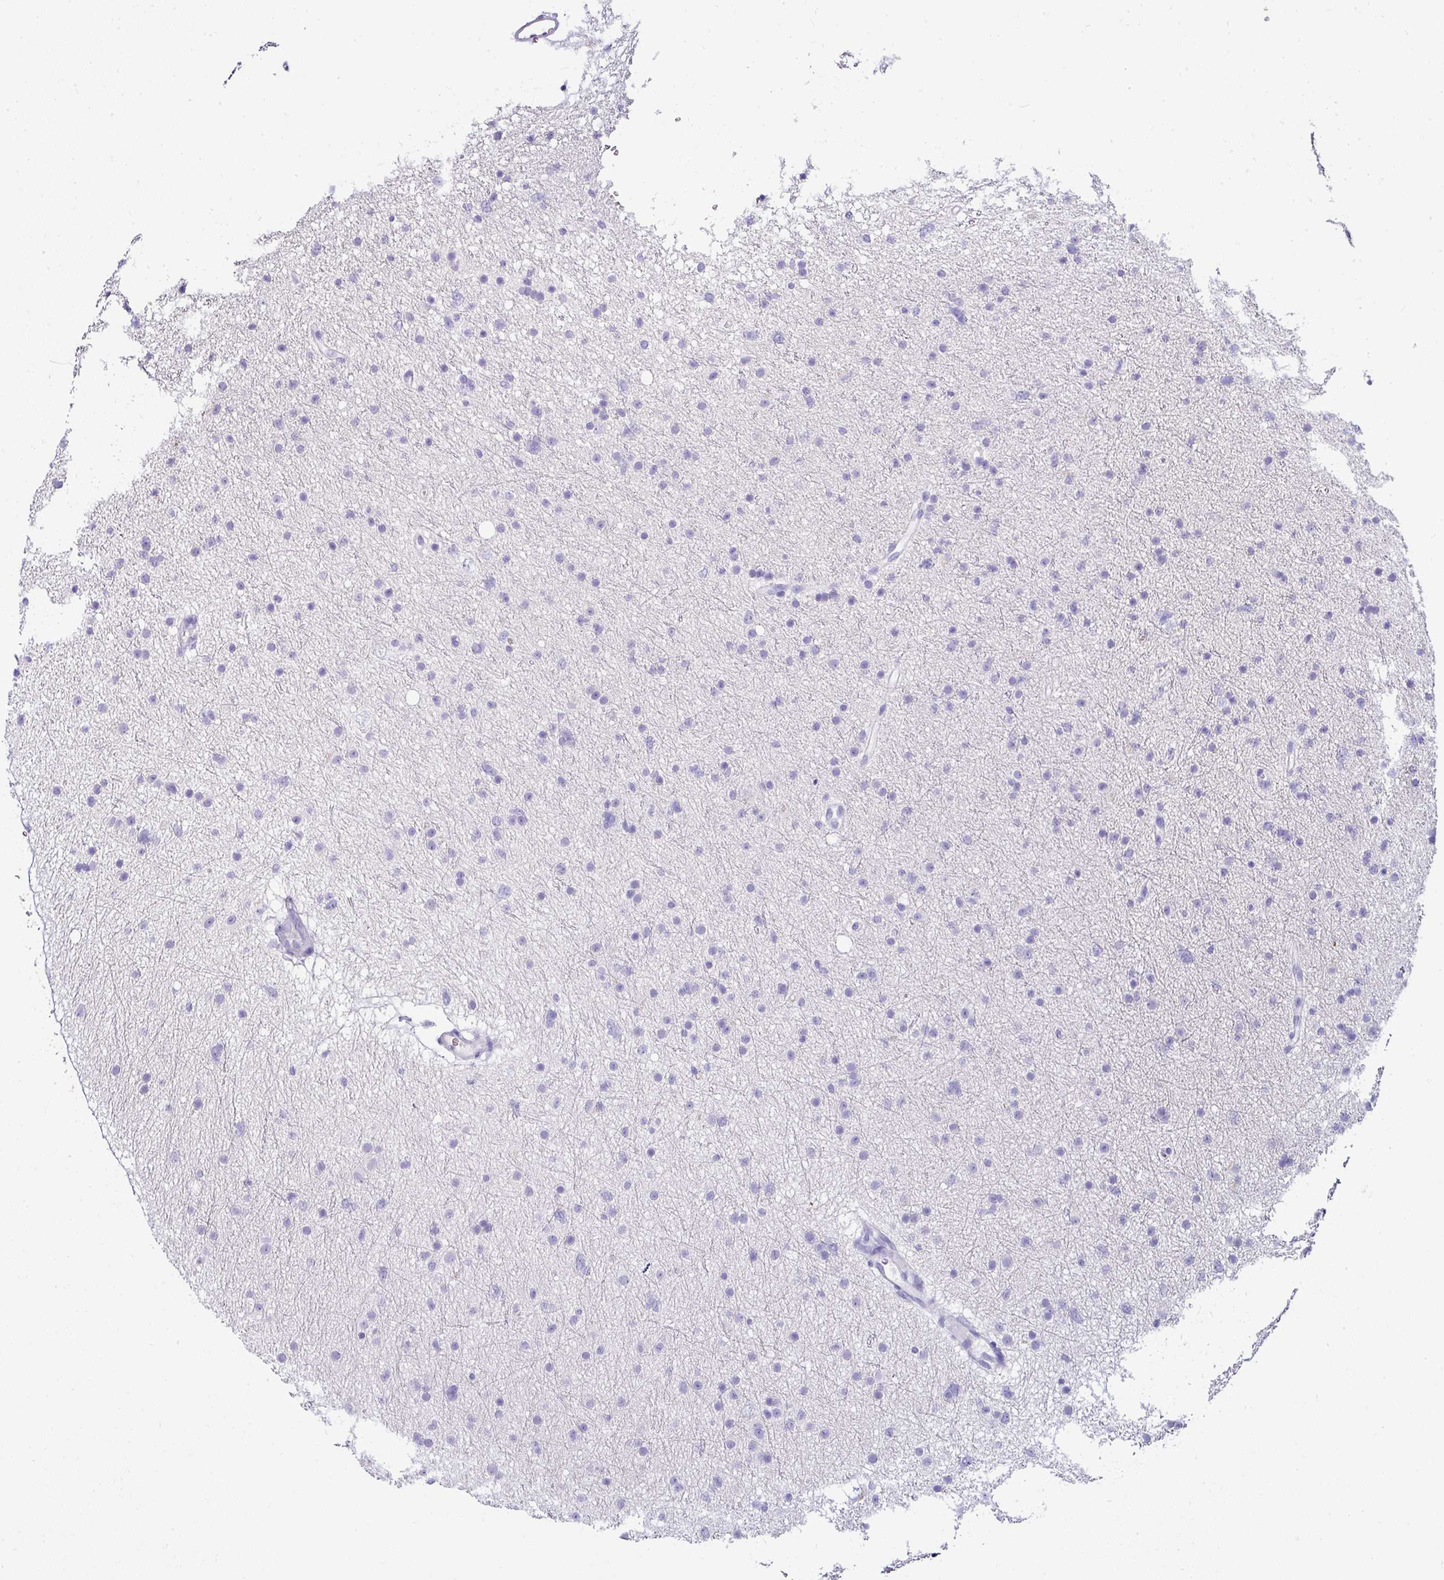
{"staining": {"intensity": "negative", "quantity": "none", "location": "none"}, "tissue": "glioma", "cell_type": "Tumor cells", "image_type": "cancer", "snomed": [{"axis": "morphology", "description": "Glioma, malignant, Low grade"}, {"axis": "topography", "description": "Cerebral cortex"}], "caption": "Protein analysis of low-grade glioma (malignant) shows no significant positivity in tumor cells.", "gene": "NAPSA", "patient": {"sex": "female", "age": 39}}